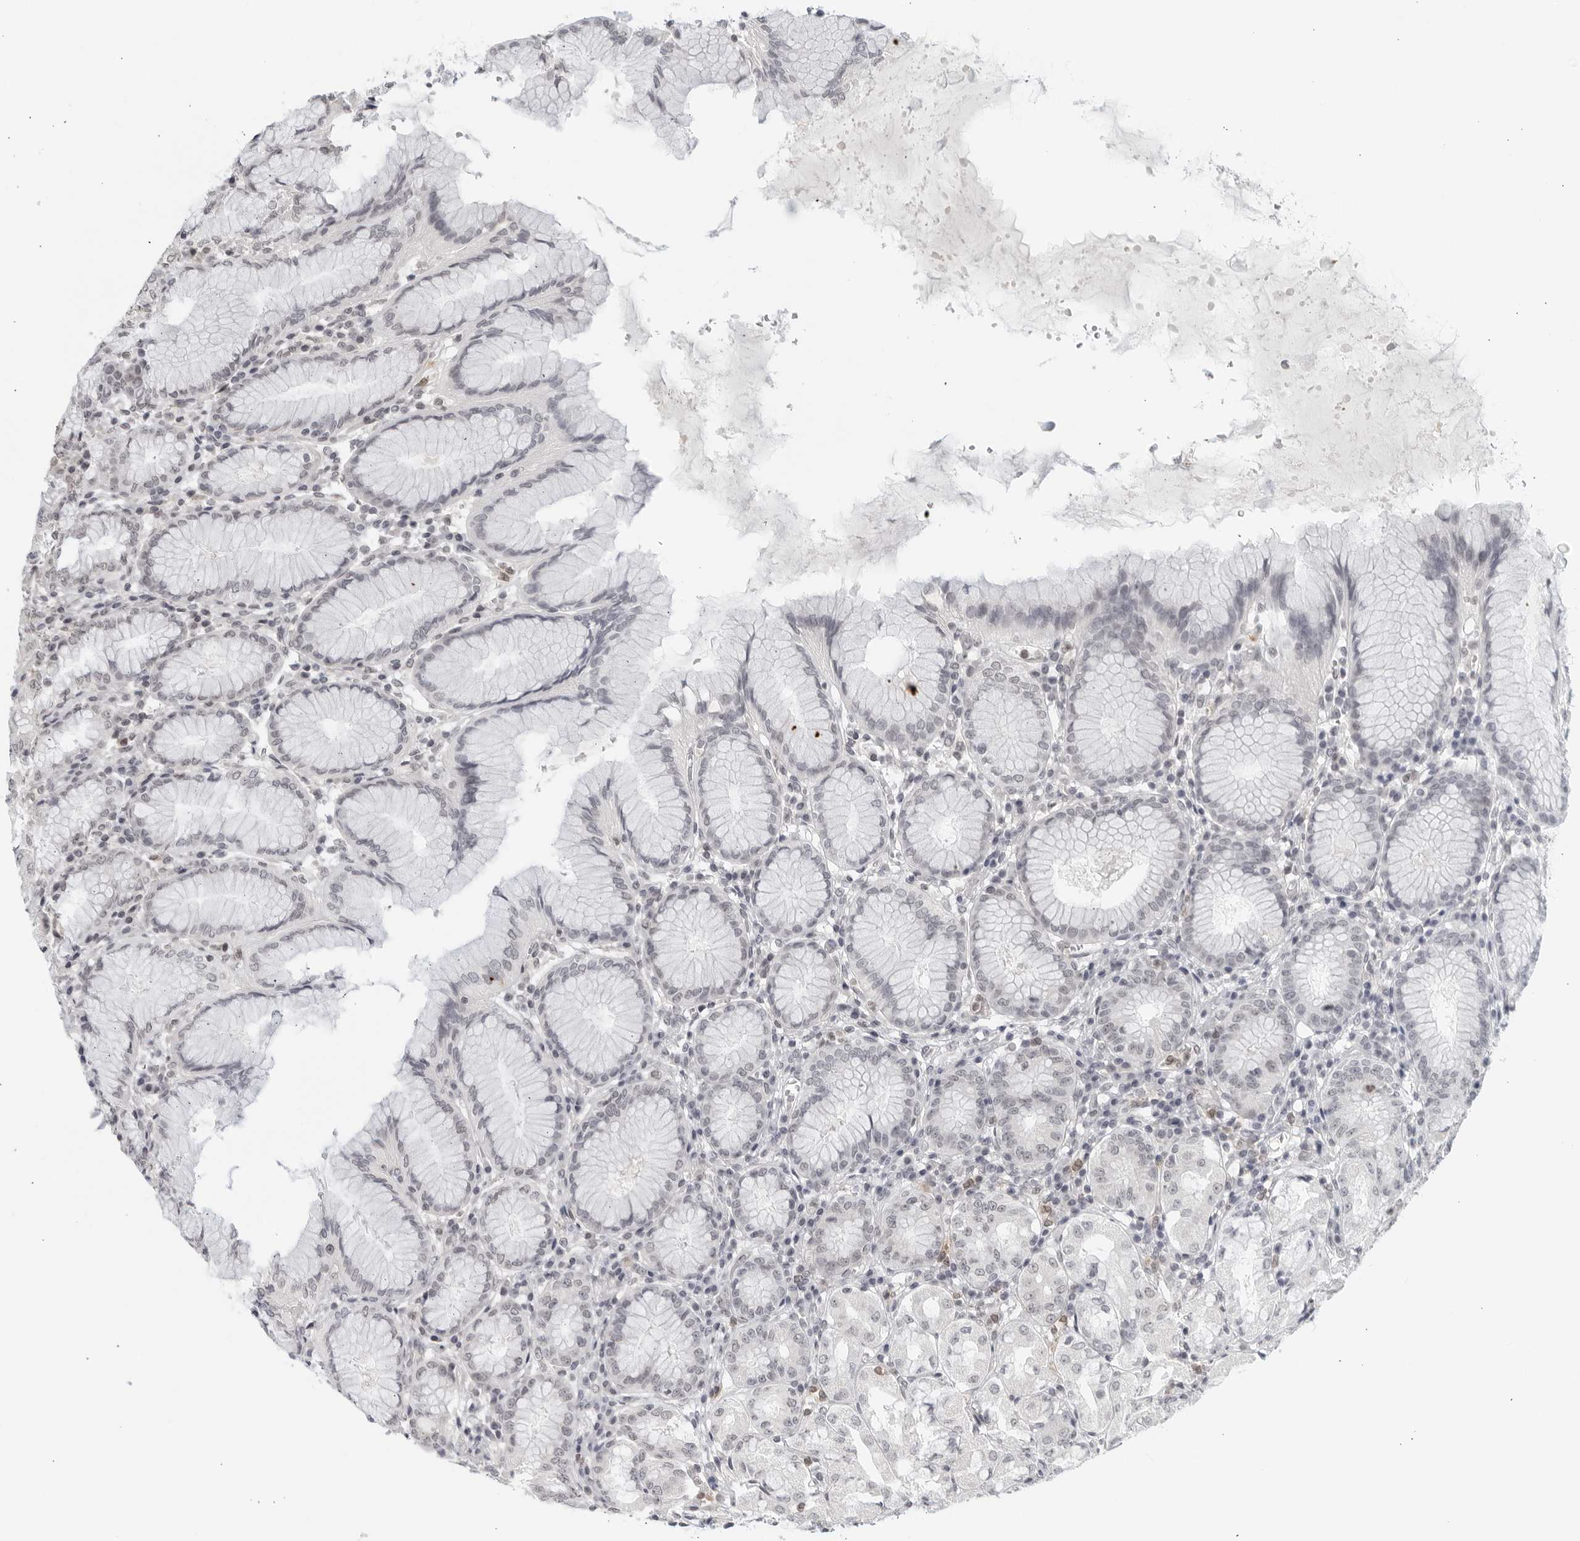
{"staining": {"intensity": "negative", "quantity": "none", "location": "none"}, "tissue": "stomach", "cell_type": "Glandular cells", "image_type": "normal", "snomed": [{"axis": "morphology", "description": "Normal tissue, NOS"}, {"axis": "topography", "description": "Stomach"}, {"axis": "topography", "description": "Stomach, lower"}], "caption": "Benign stomach was stained to show a protein in brown. There is no significant positivity in glandular cells. (Stains: DAB (3,3'-diaminobenzidine) immunohistochemistry (IHC) with hematoxylin counter stain, Microscopy: brightfield microscopy at high magnification).", "gene": "RAB11FIP3", "patient": {"sex": "female", "age": 56}}